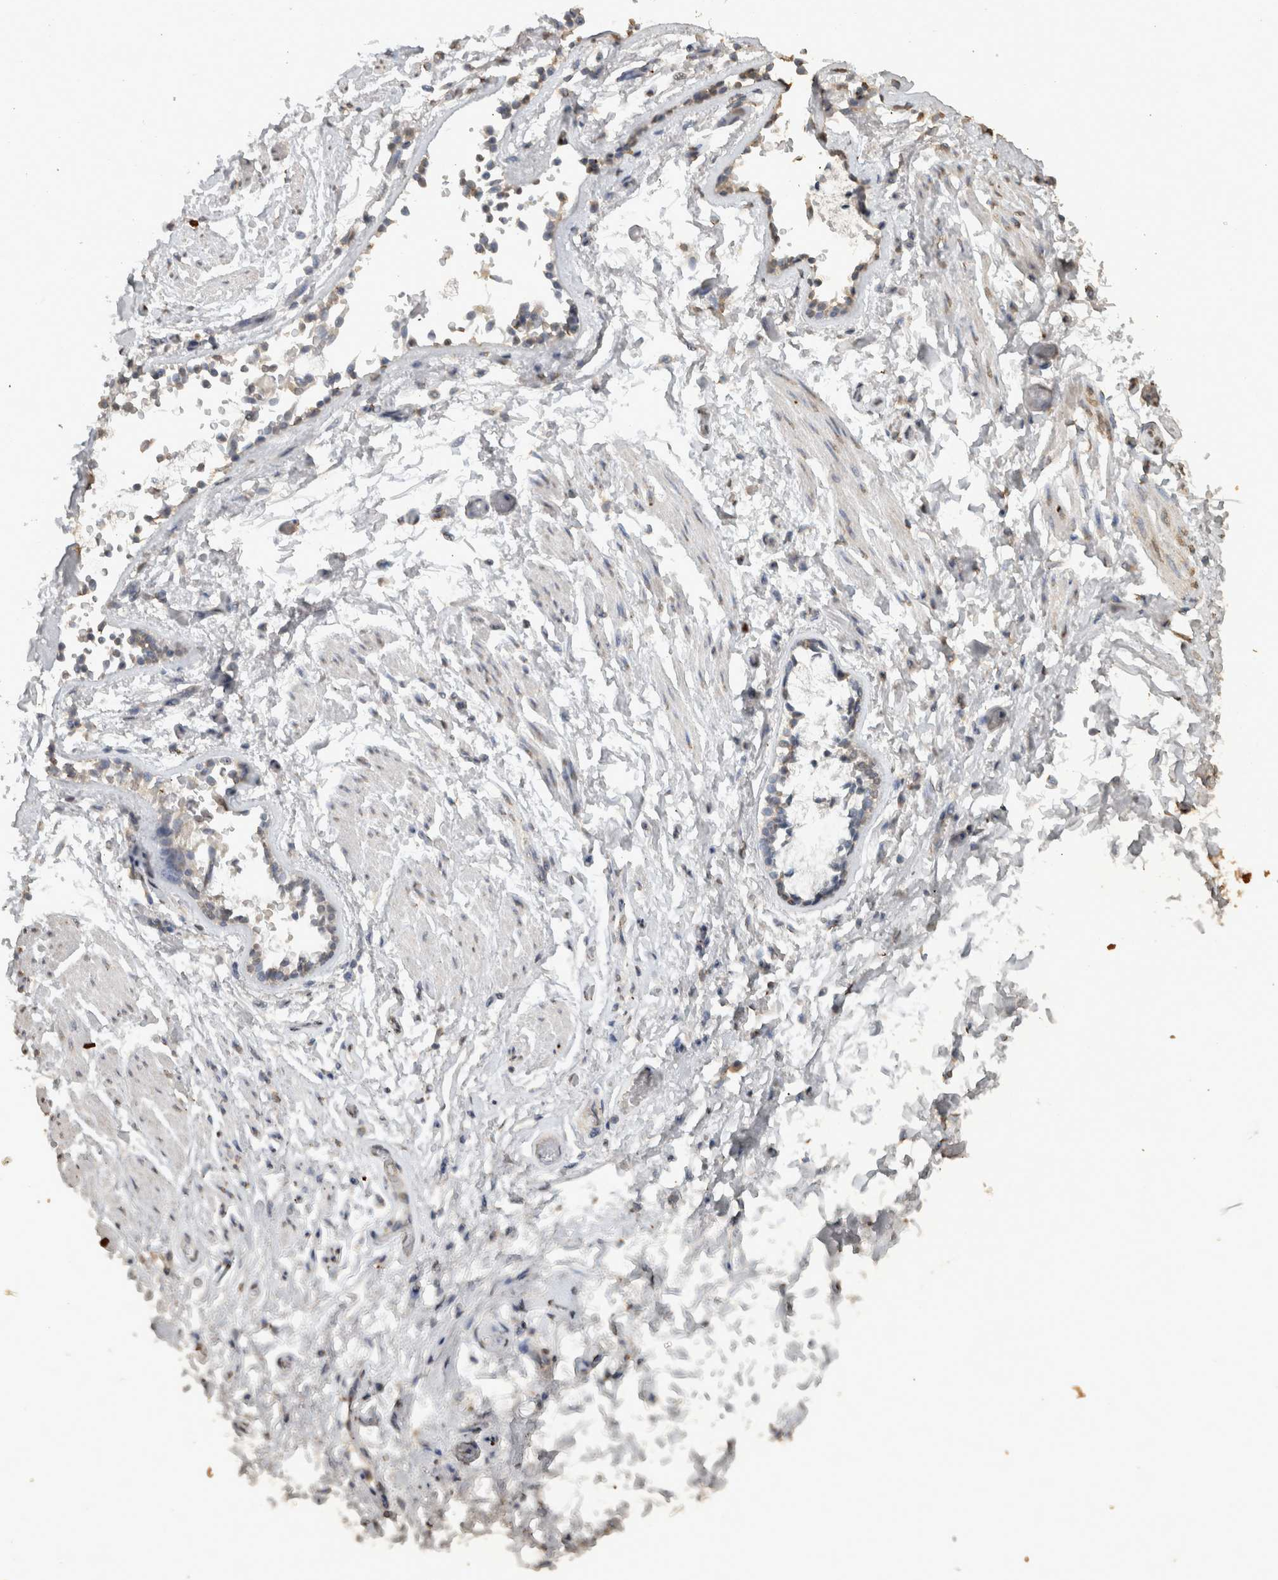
{"staining": {"intensity": "moderate", "quantity": ">75%", "location": "nuclear"}, "tissue": "soft tissue", "cell_type": "Fibroblasts", "image_type": "normal", "snomed": [{"axis": "morphology", "description": "Normal tissue, NOS"}, {"axis": "topography", "description": "Cartilage tissue"}, {"axis": "topography", "description": "Lung"}], "caption": "IHC (DAB) staining of benign human soft tissue demonstrates moderate nuclear protein expression in about >75% of fibroblasts.", "gene": "HAND2", "patient": {"sex": "female", "age": 77}}